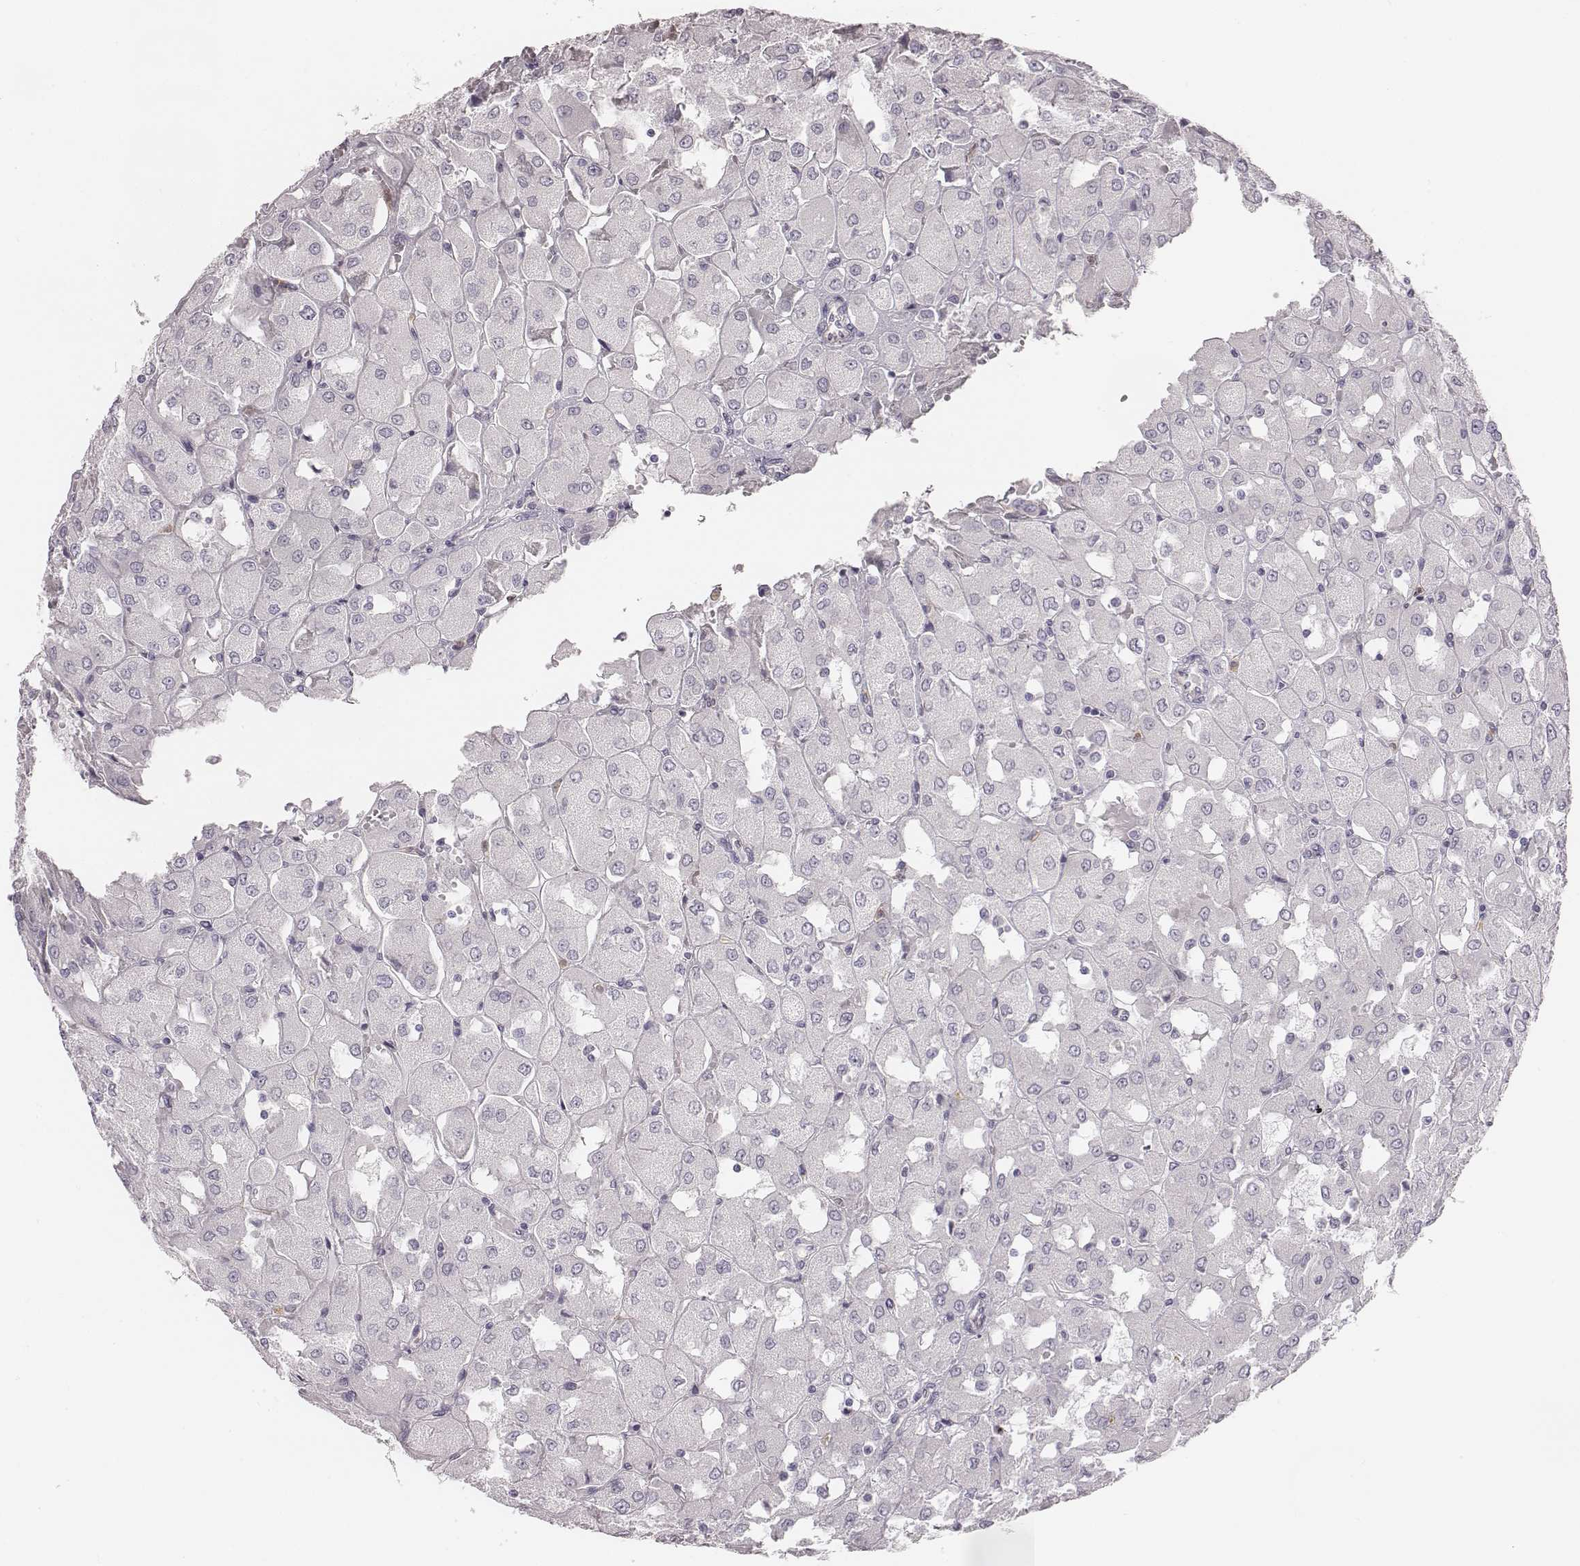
{"staining": {"intensity": "negative", "quantity": "none", "location": "none"}, "tissue": "renal cancer", "cell_type": "Tumor cells", "image_type": "cancer", "snomed": [{"axis": "morphology", "description": "Adenocarcinoma, NOS"}, {"axis": "topography", "description": "Kidney"}], "caption": "Tumor cells show no significant protein positivity in renal adenocarcinoma.", "gene": "KCNJ12", "patient": {"sex": "male", "age": 72}}